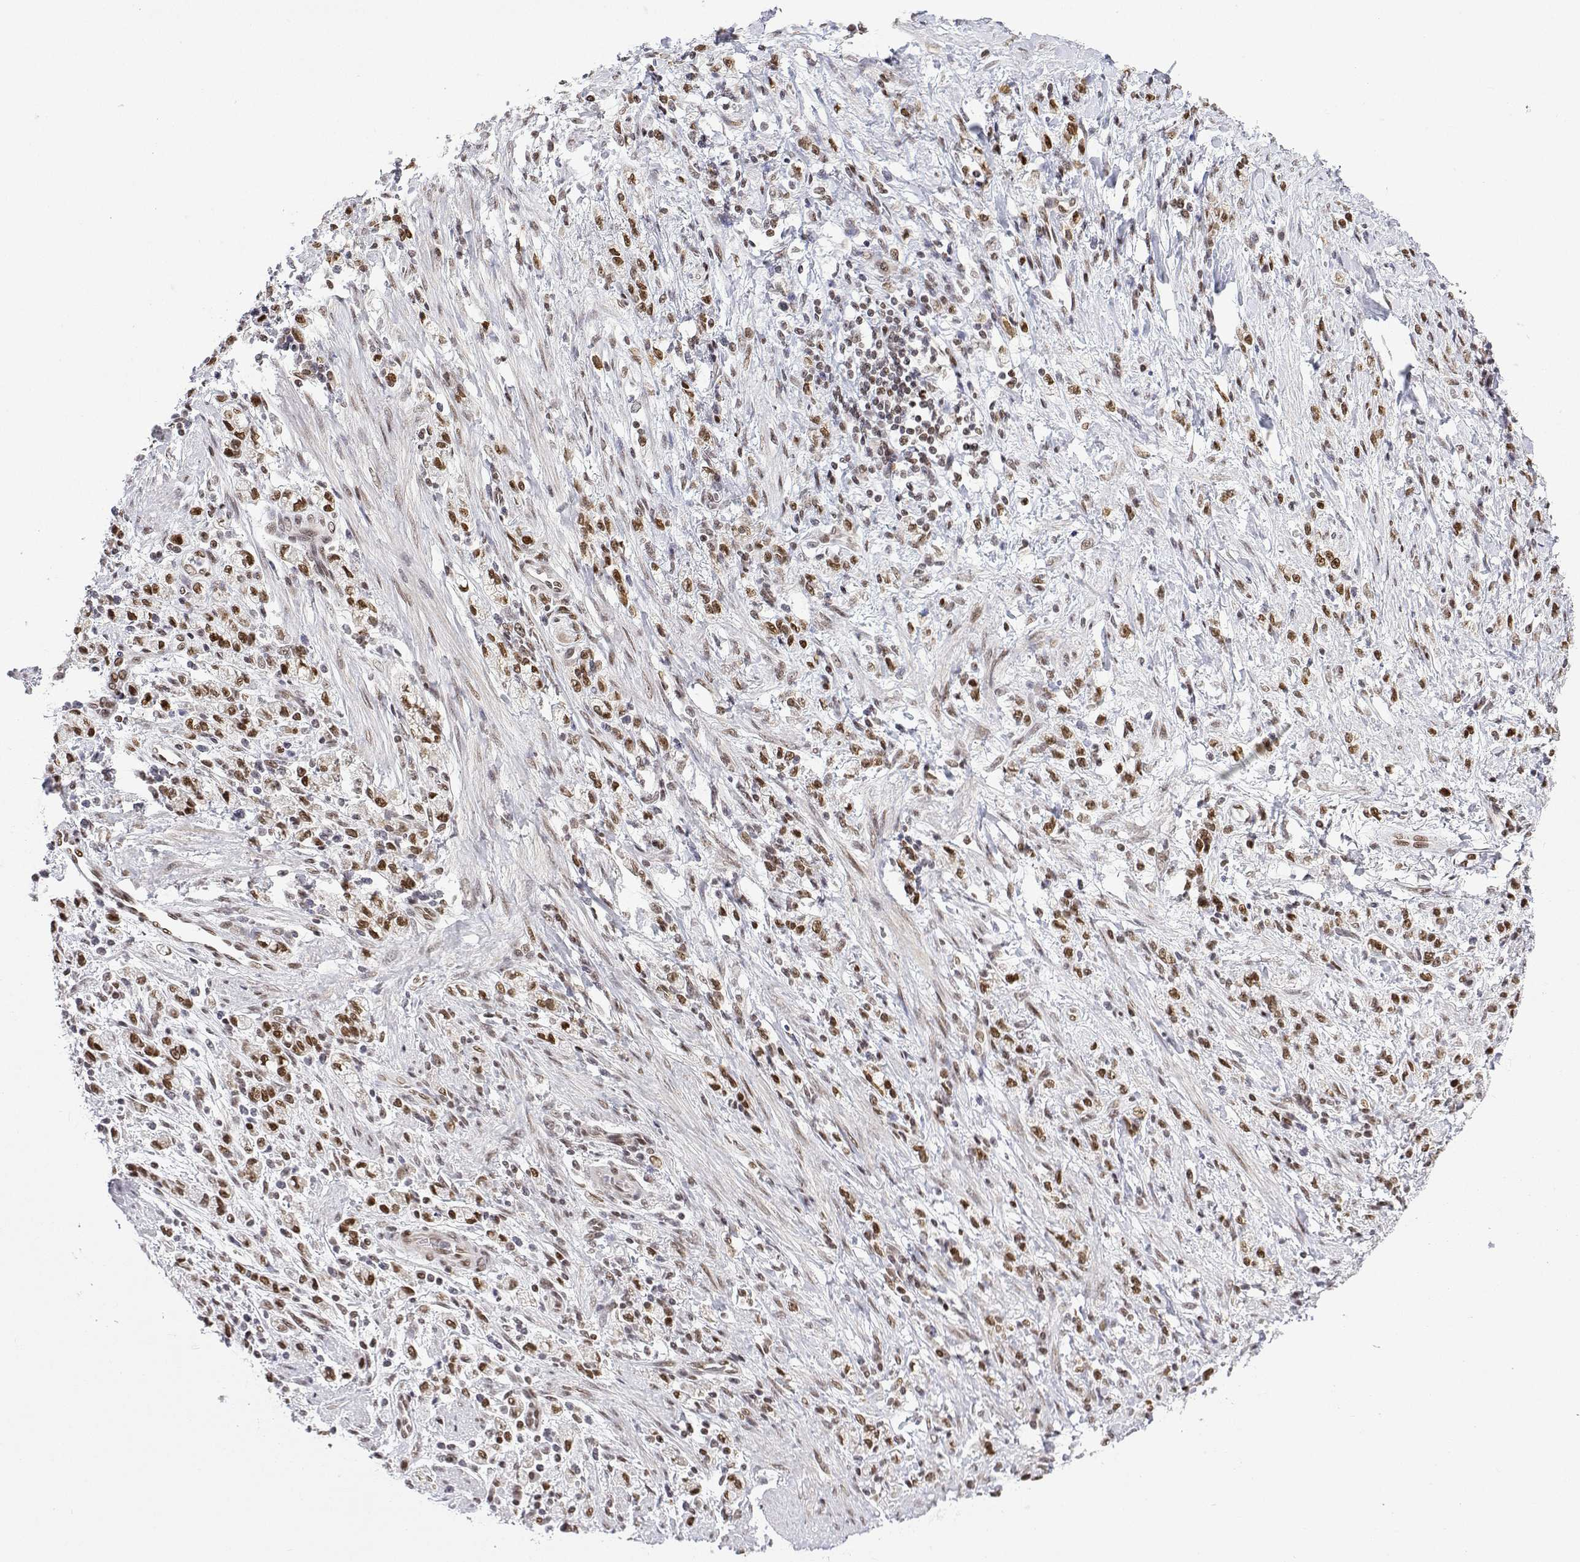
{"staining": {"intensity": "moderate", "quantity": ">75%", "location": "nuclear"}, "tissue": "stomach cancer", "cell_type": "Tumor cells", "image_type": "cancer", "snomed": [{"axis": "morphology", "description": "Adenocarcinoma, NOS"}, {"axis": "topography", "description": "Stomach"}], "caption": "Immunohistochemical staining of human stomach cancer shows medium levels of moderate nuclear protein staining in approximately >75% of tumor cells. (DAB (3,3'-diaminobenzidine) = brown stain, brightfield microscopy at high magnification).", "gene": "XPC", "patient": {"sex": "male", "age": 77}}